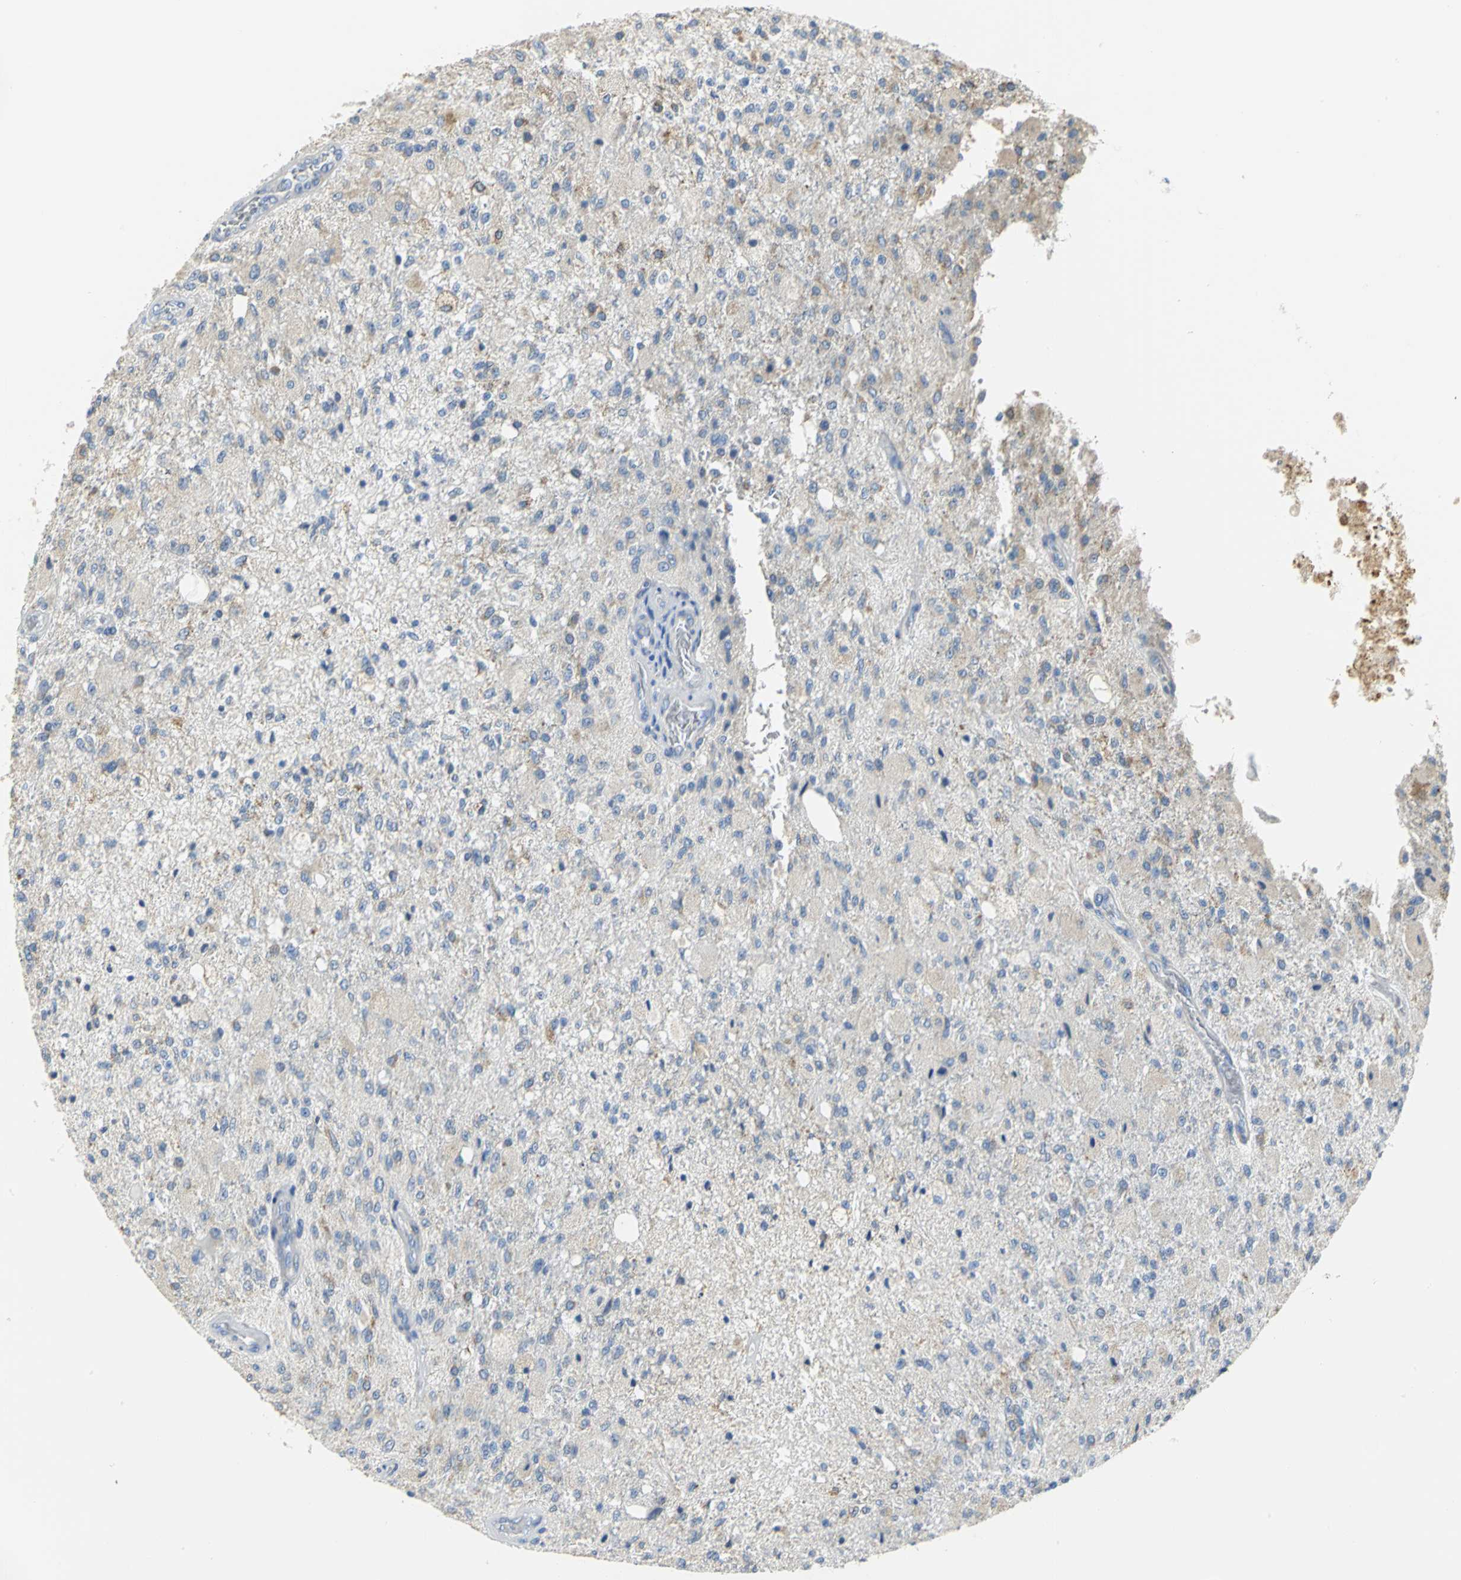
{"staining": {"intensity": "negative", "quantity": "none", "location": "none"}, "tissue": "glioma", "cell_type": "Tumor cells", "image_type": "cancer", "snomed": [{"axis": "morphology", "description": "Normal tissue, NOS"}, {"axis": "morphology", "description": "Glioma, malignant, High grade"}, {"axis": "topography", "description": "Cerebral cortex"}], "caption": "Tumor cells show no significant protein expression in glioma.", "gene": "GNRH2", "patient": {"sex": "male", "age": 77}}